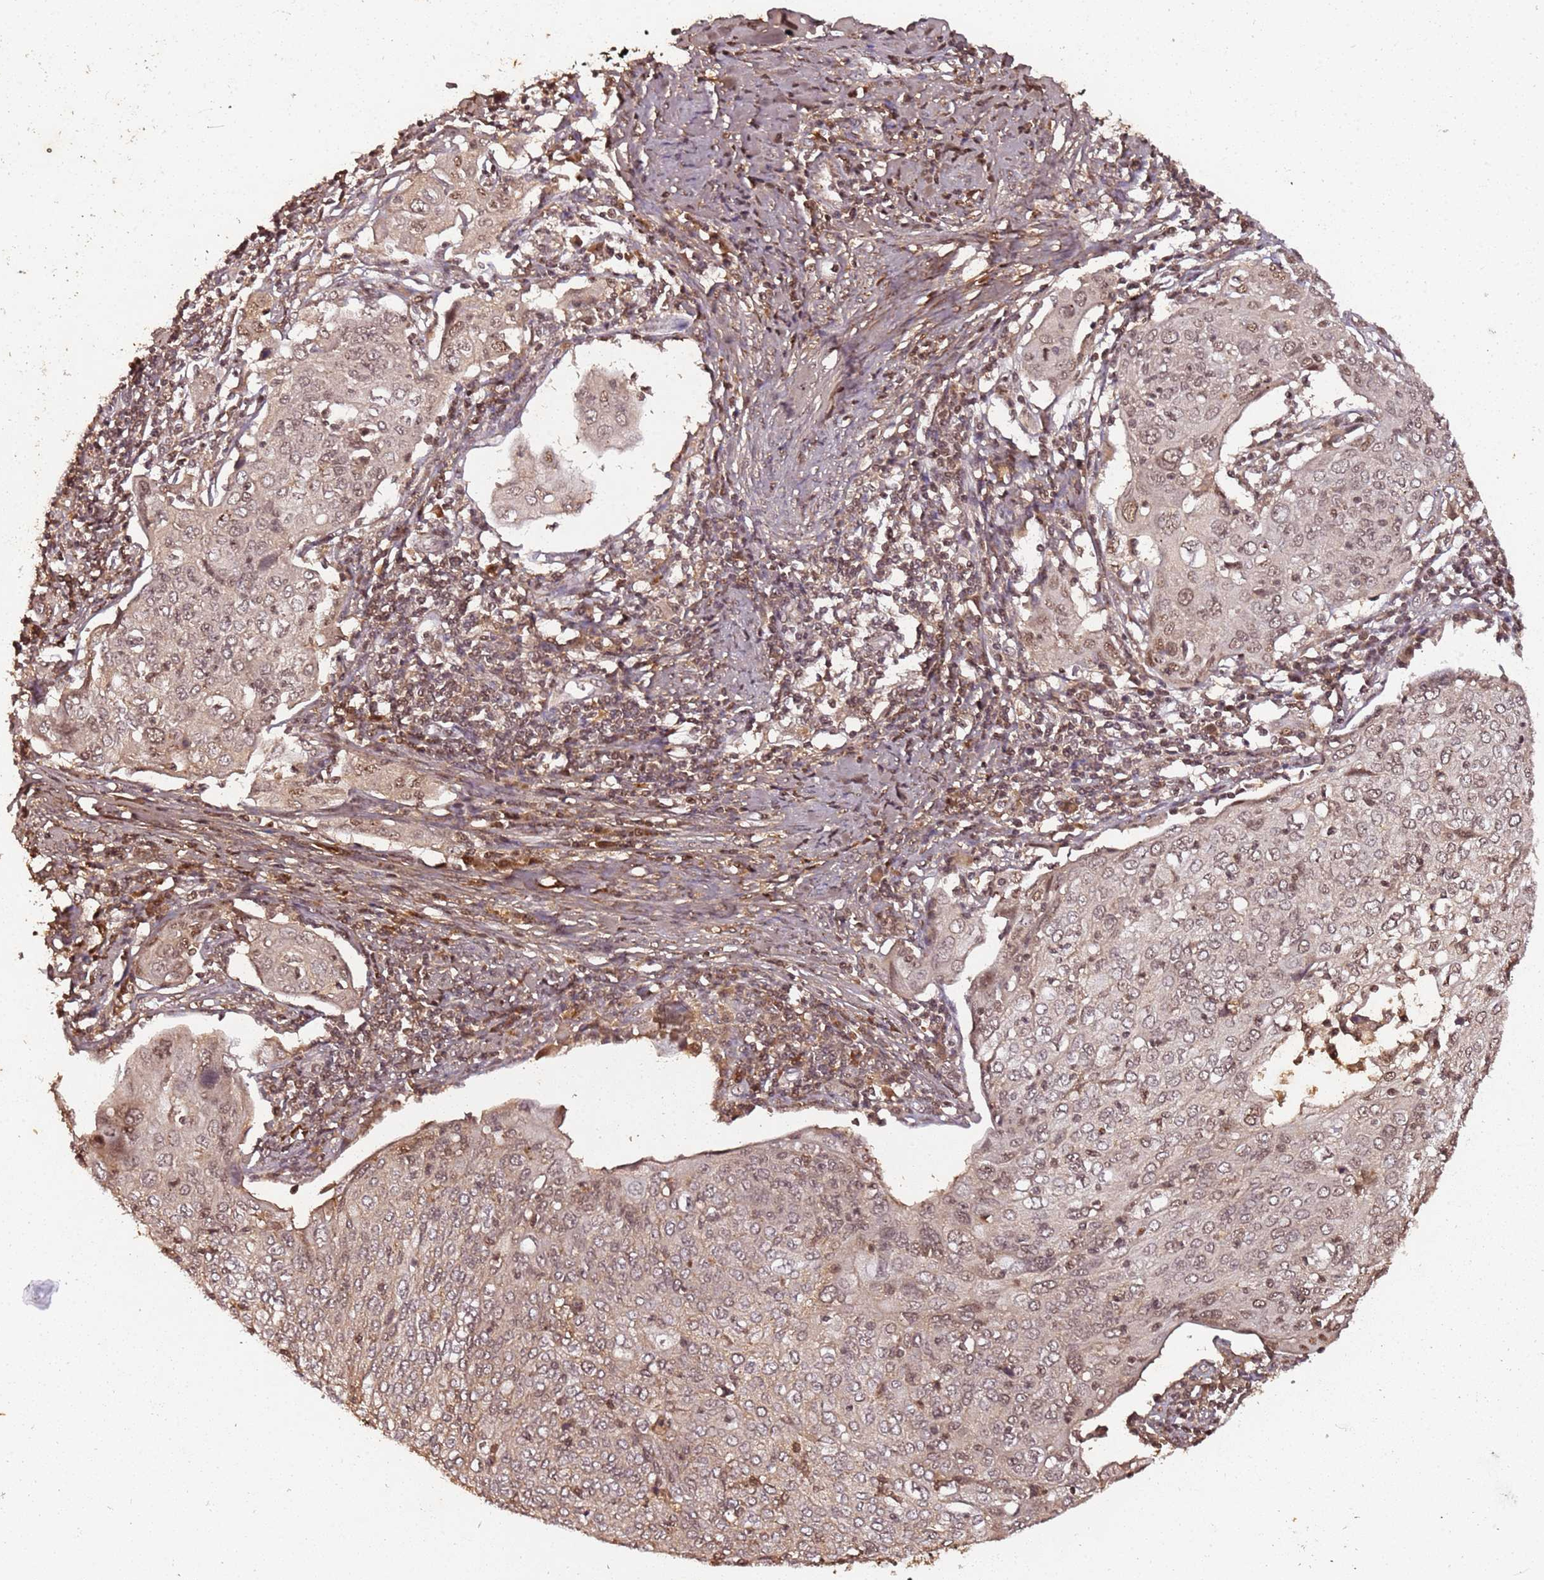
{"staining": {"intensity": "moderate", "quantity": "<25%", "location": "nuclear"}, "tissue": "cervical cancer", "cell_type": "Tumor cells", "image_type": "cancer", "snomed": [{"axis": "morphology", "description": "Squamous cell carcinoma, NOS"}, {"axis": "topography", "description": "Cervix"}], "caption": "An image showing moderate nuclear positivity in about <25% of tumor cells in cervical cancer, as visualized by brown immunohistochemical staining.", "gene": "COL1A2", "patient": {"sex": "female", "age": 67}}